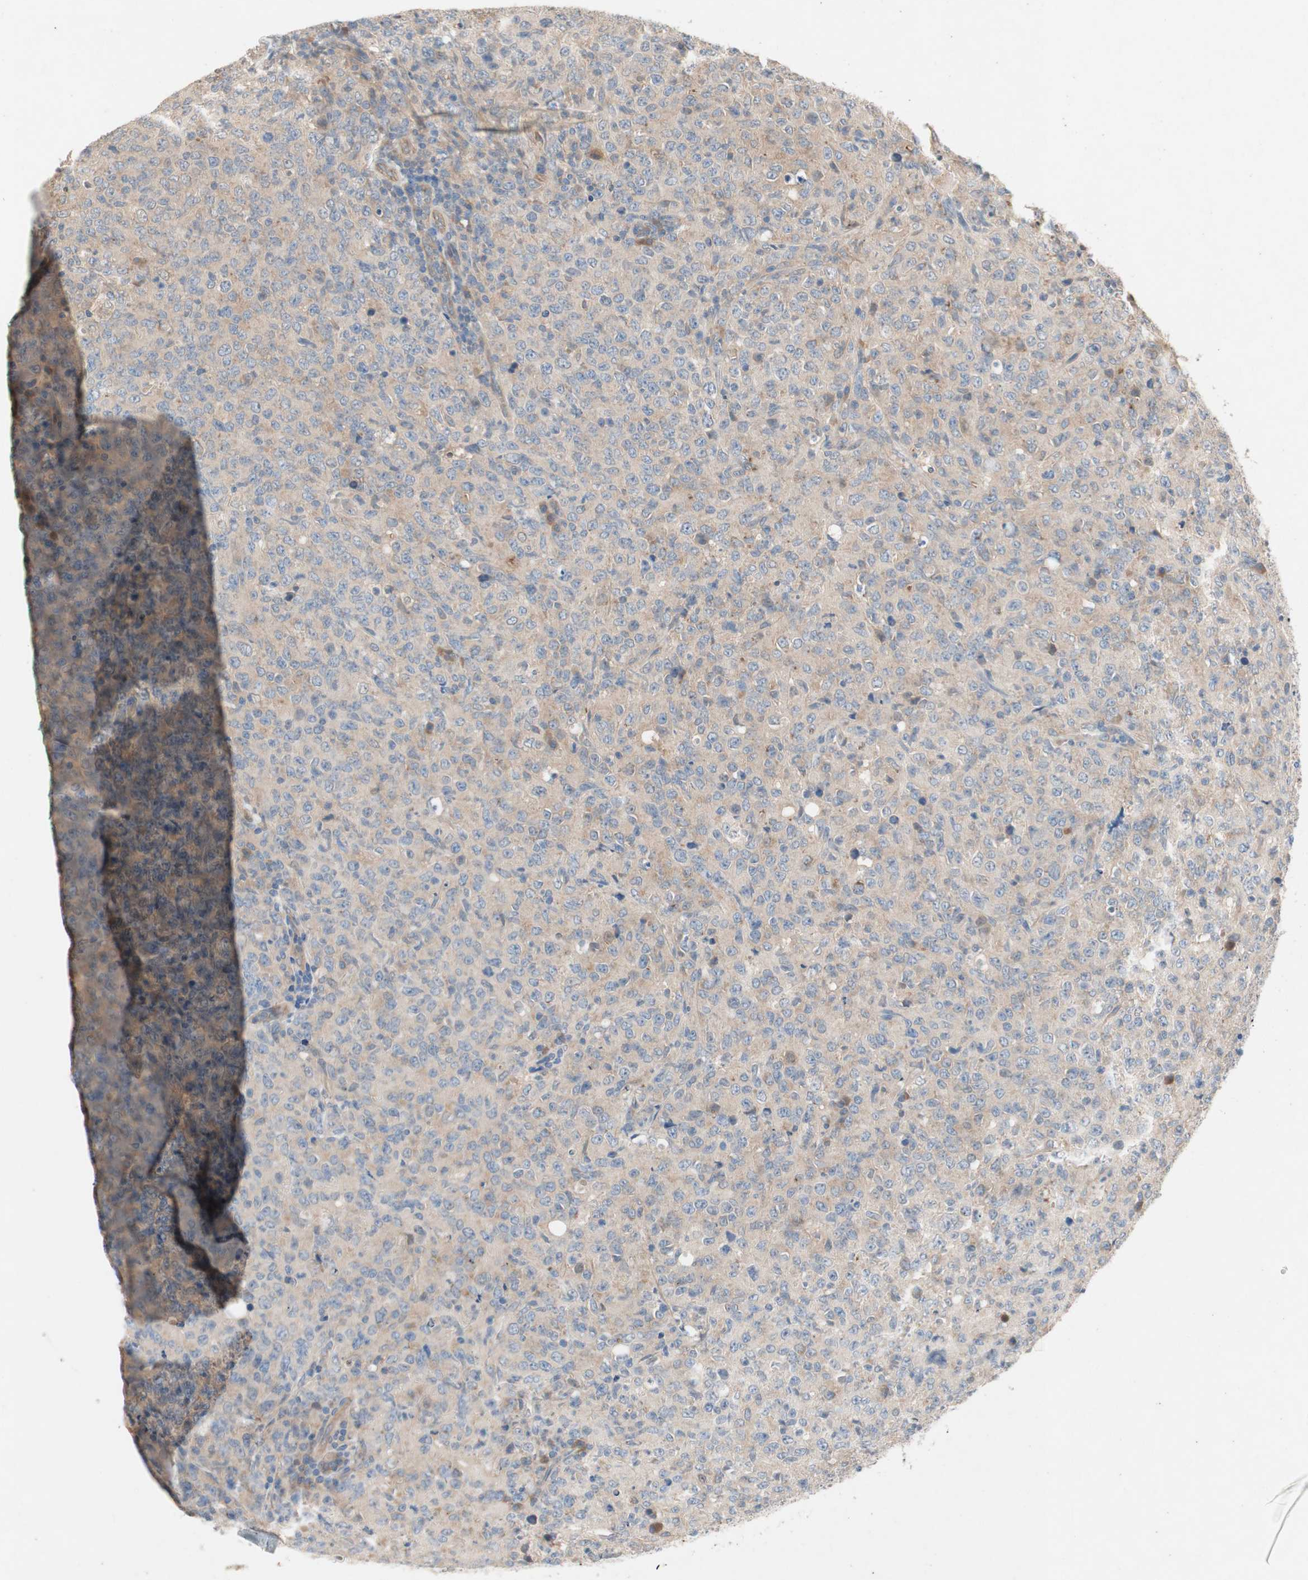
{"staining": {"intensity": "weak", "quantity": ">75%", "location": "cytoplasmic/membranous"}, "tissue": "lymphoma", "cell_type": "Tumor cells", "image_type": "cancer", "snomed": [{"axis": "morphology", "description": "Malignant lymphoma, non-Hodgkin's type, High grade"}, {"axis": "topography", "description": "Tonsil"}], "caption": "Approximately >75% of tumor cells in human high-grade malignant lymphoma, non-Hodgkin's type exhibit weak cytoplasmic/membranous protein positivity as visualized by brown immunohistochemical staining.", "gene": "NCLN", "patient": {"sex": "female", "age": 36}}